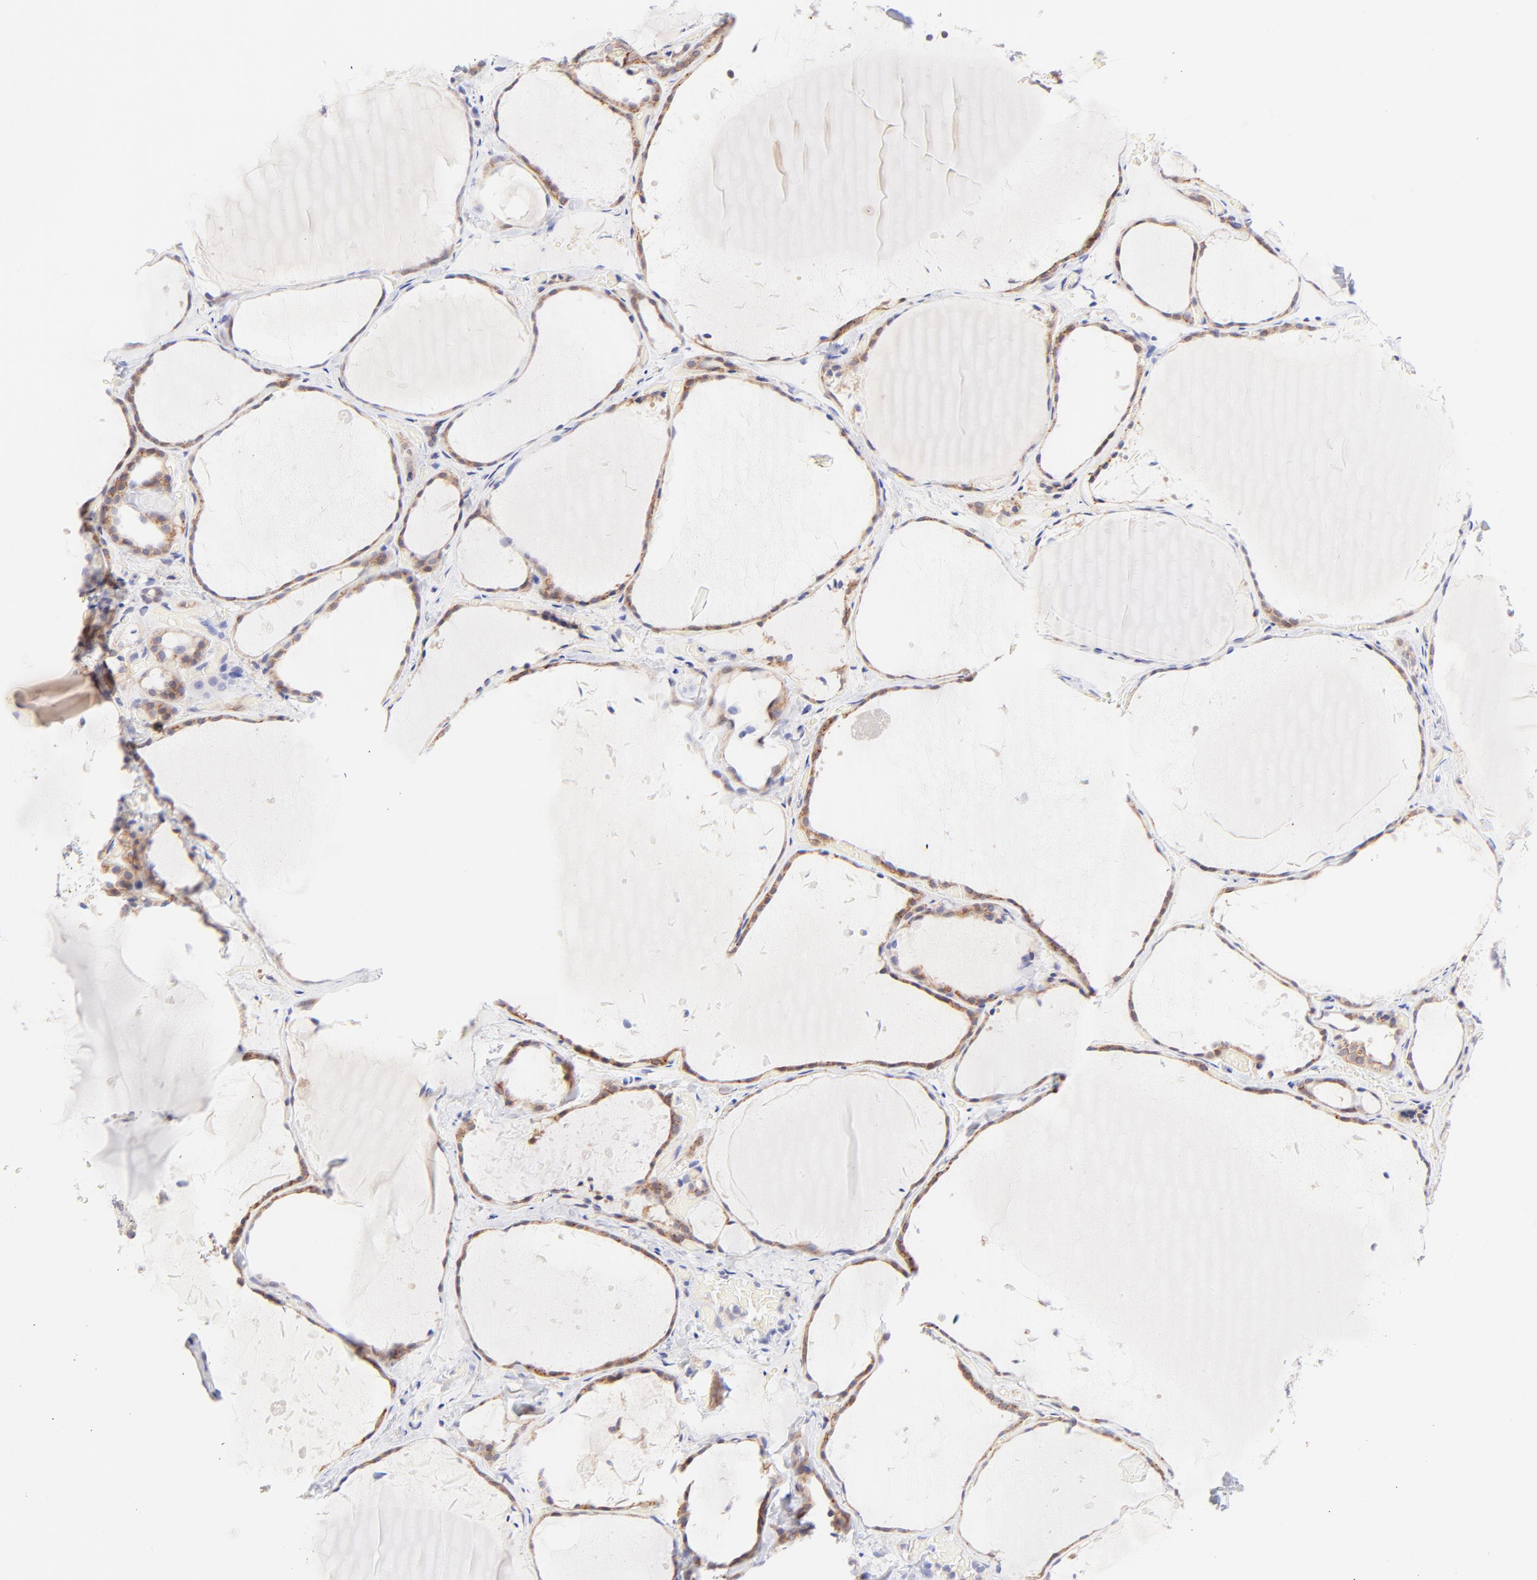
{"staining": {"intensity": "moderate", "quantity": "<25%", "location": "cytoplasmic/membranous"}, "tissue": "thyroid gland", "cell_type": "Glandular cells", "image_type": "normal", "snomed": [{"axis": "morphology", "description": "Normal tissue, NOS"}, {"axis": "topography", "description": "Thyroid gland"}], "caption": "Moderate cytoplasmic/membranous protein expression is seen in approximately <25% of glandular cells in thyroid gland.", "gene": "PBDC1", "patient": {"sex": "female", "age": 22}}